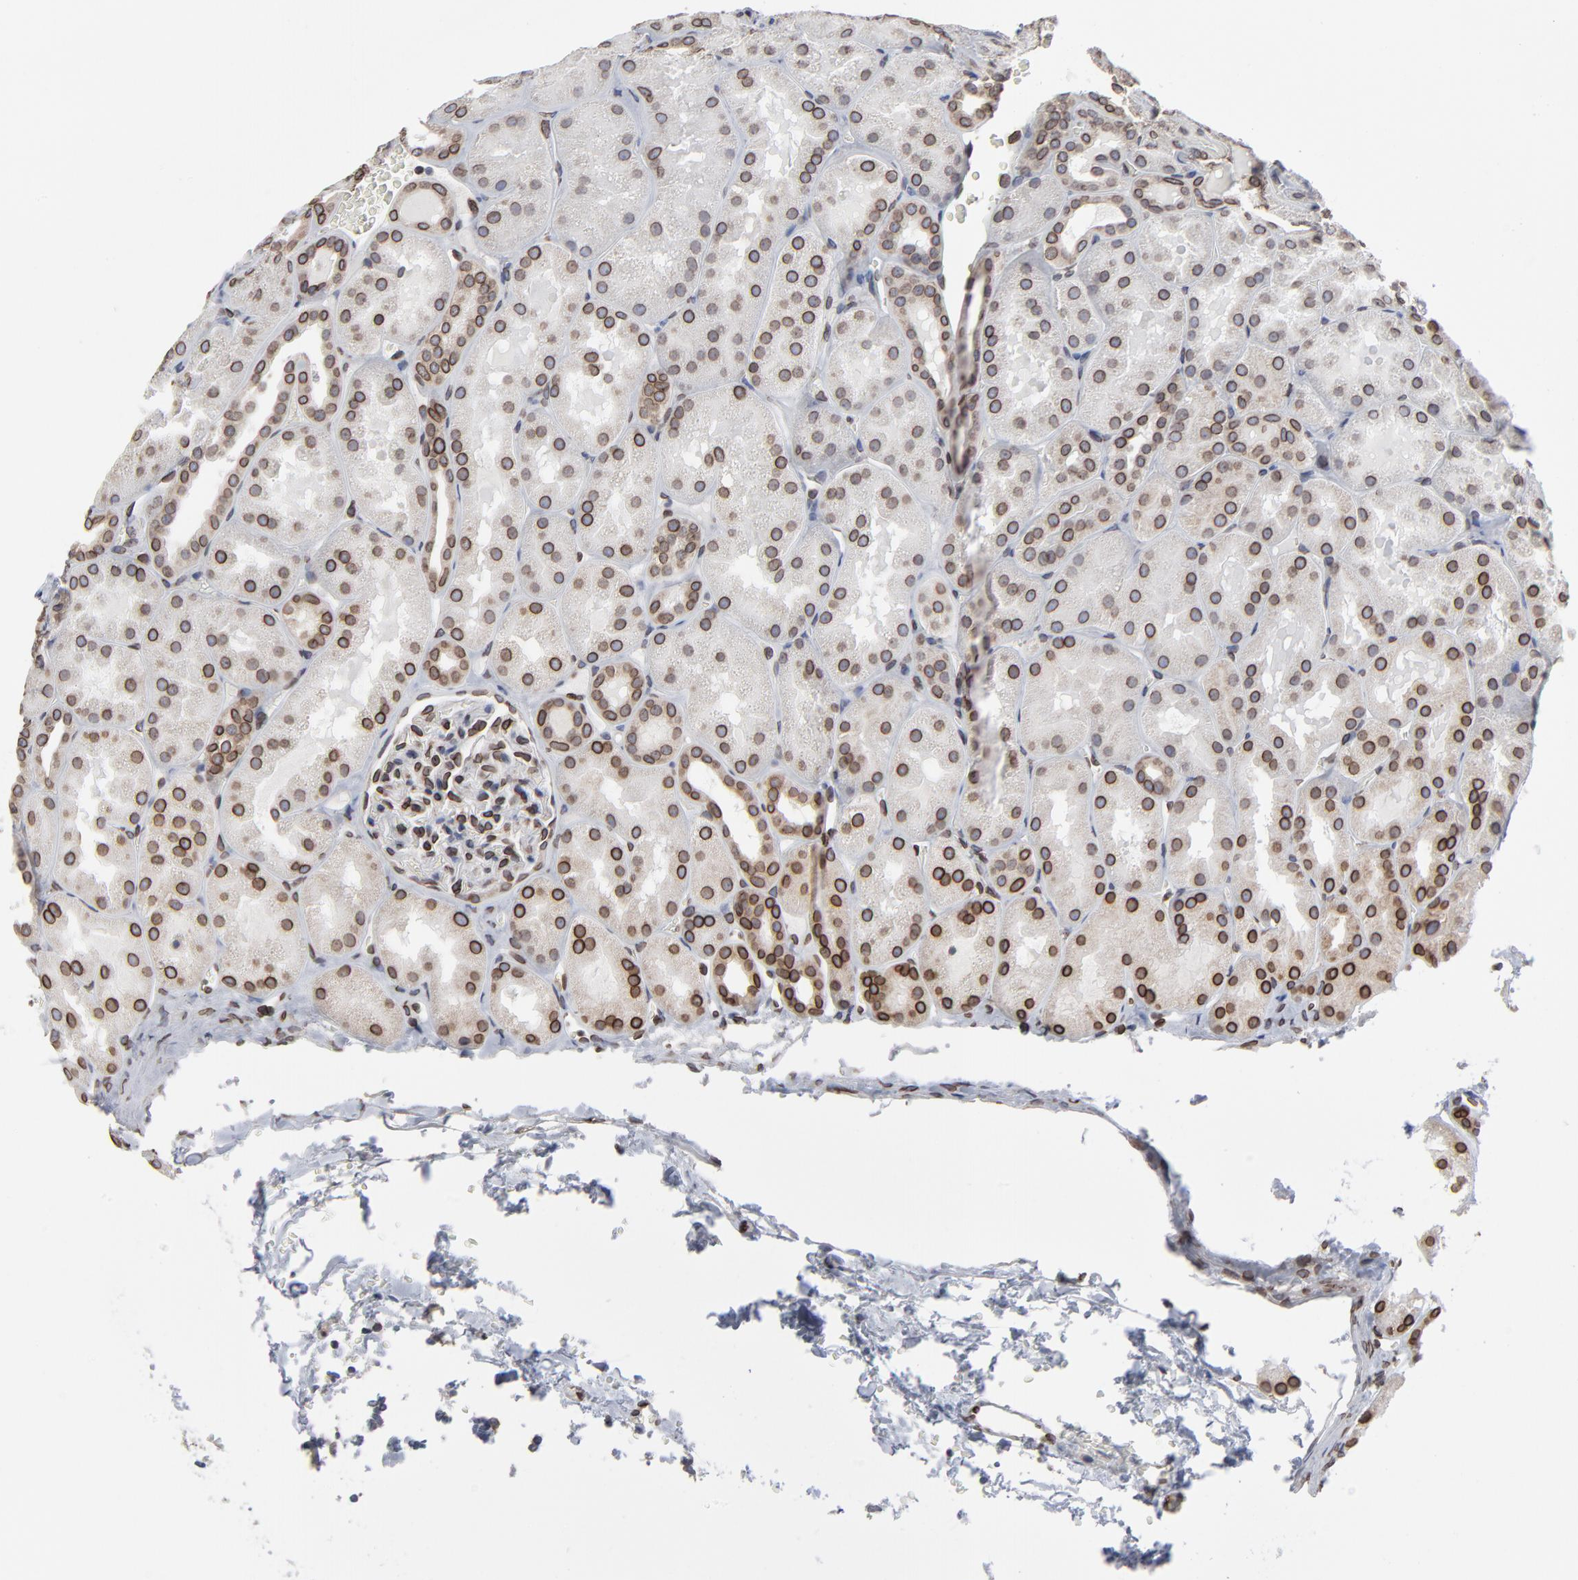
{"staining": {"intensity": "strong", "quantity": ">75%", "location": "cytoplasmic/membranous,nuclear"}, "tissue": "kidney", "cell_type": "Cells in glomeruli", "image_type": "normal", "snomed": [{"axis": "morphology", "description": "Normal tissue, NOS"}, {"axis": "topography", "description": "Kidney"}], "caption": "Approximately >75% of cells in glomeruli in benign human kidney show strong cytoplasmic/membranous,nuclear protein expression as visualized by brown immunohistochemical staining.", "gene": "SYNE2", "patient": {"sex": "male", "age": 28}}